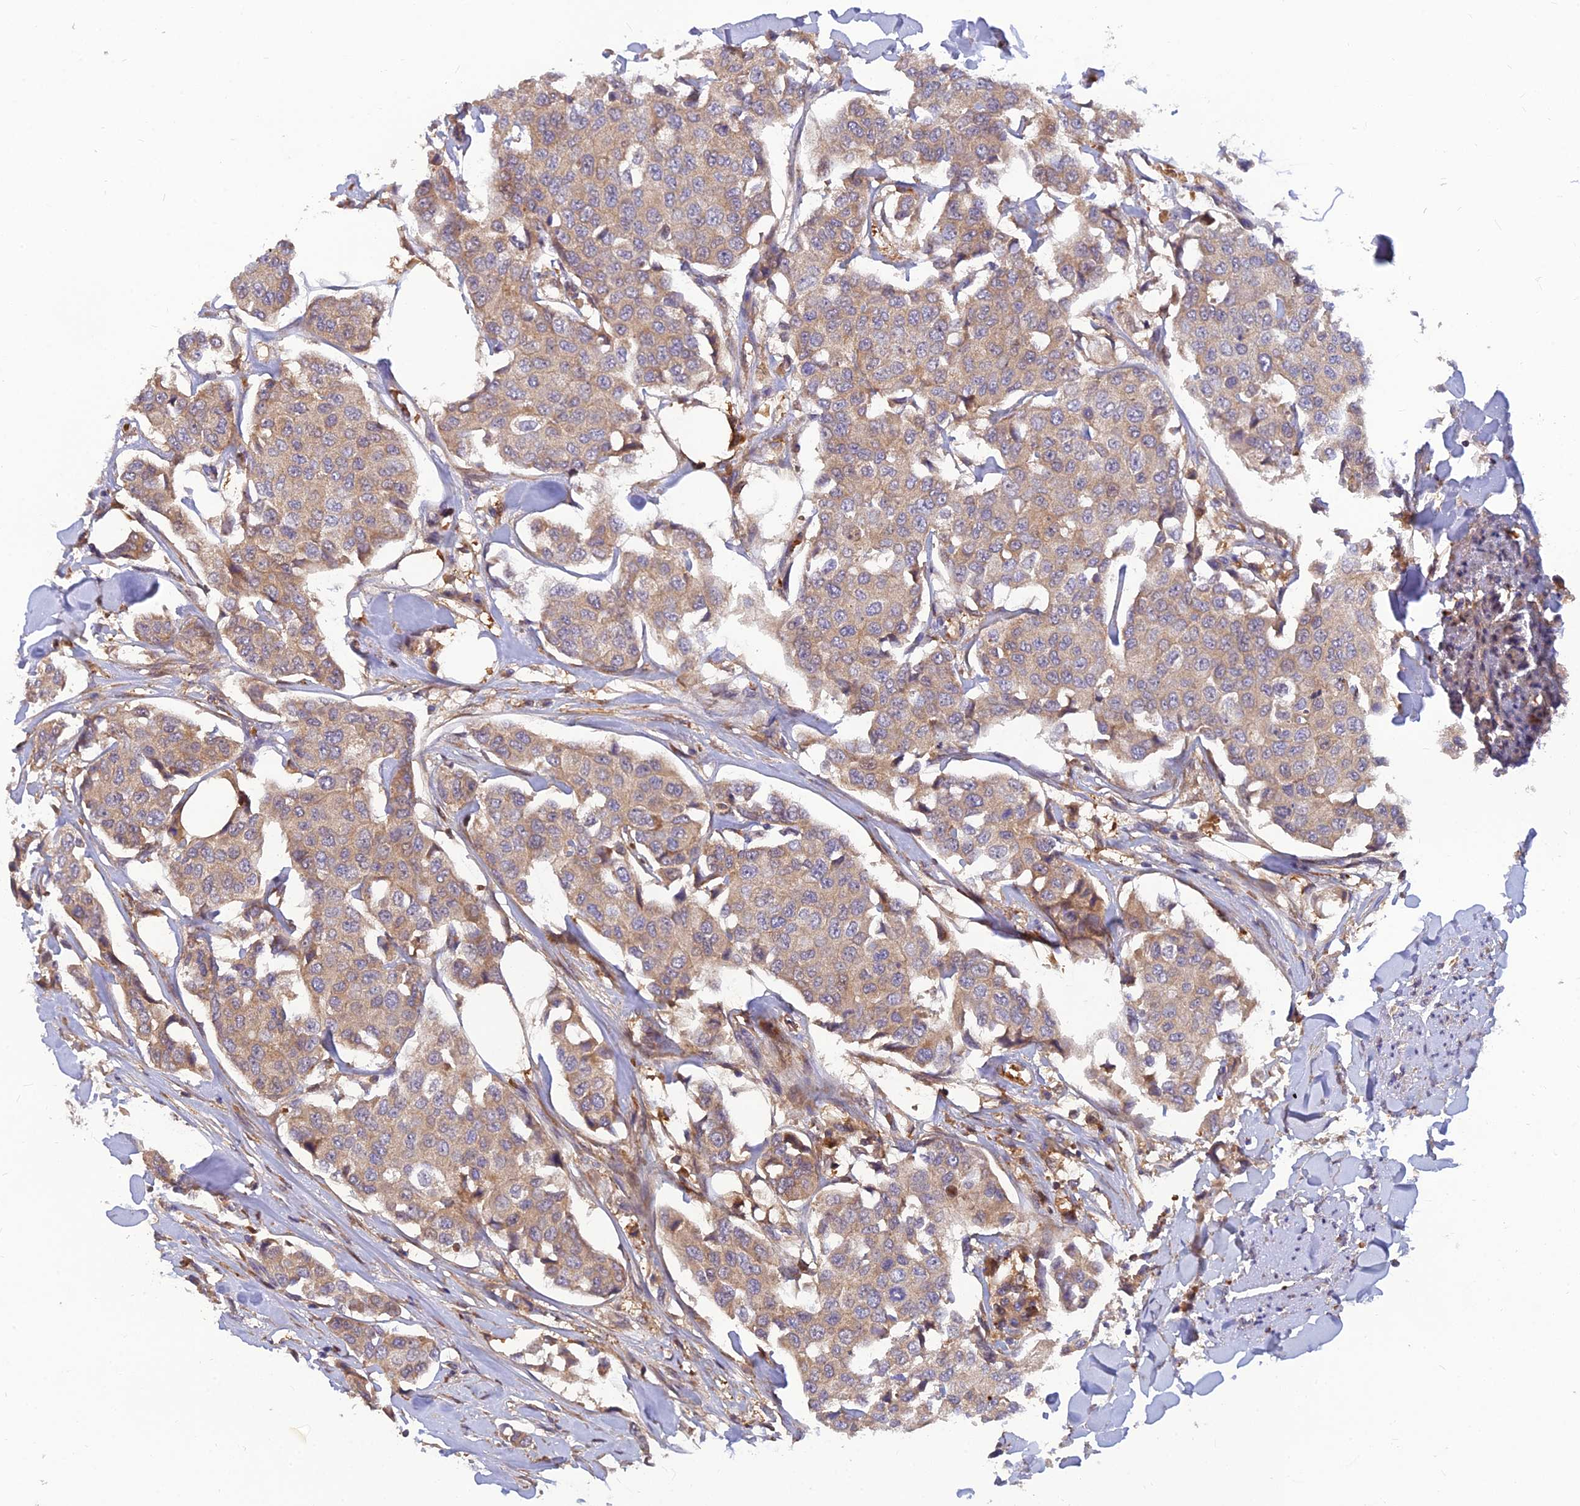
{"staining": {"intensity": "weak", "quantity": "25%-75%", "location": "cytoplasmic/membranous"}, "tissue": "breast cancer", "cell_type": "Tumor cells", "image_type": "cancer", "snomed": [{"axis": "morphology", "description": "Duct carcinoma"}, {"axis": "topography", "description": "Breast"}], "caption": "Approximately 25%-75% of tumor cells in intraductal carcinoma (breast) display weak cytoplasmic/membranous protein expression as visualized by brown immunohistochemical staining.", "gene": "FAM151B", "patient": {"sex": "female", "age": 80}}